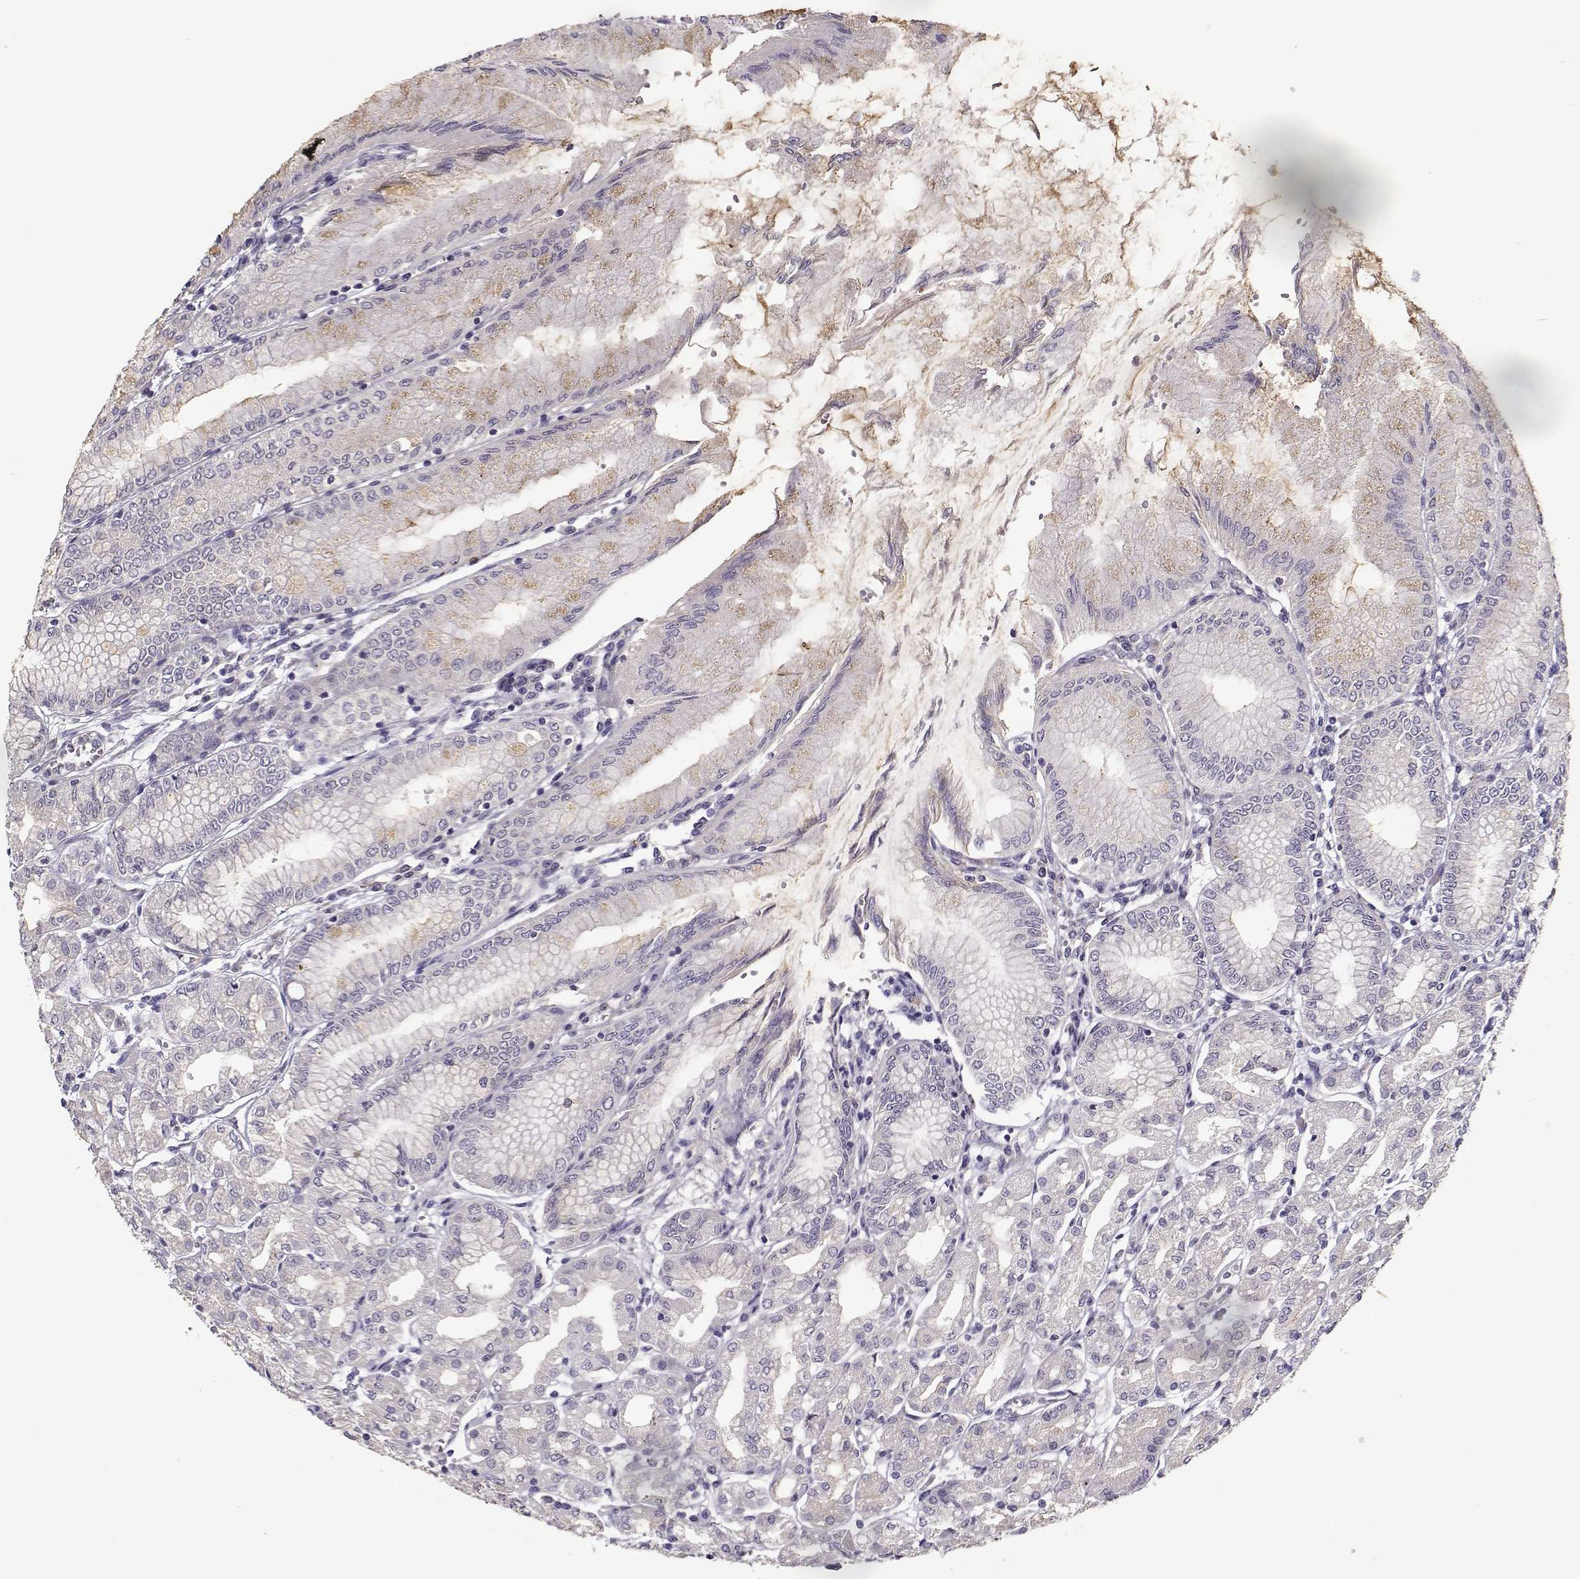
{"staining": {"intensity": "negative", "quantity": "none", "location": "none"}, "tissue": "stomach", "cell_type": "Glandular cells", "image_type": "normal", "snomed": [{"axis": "morphology", "description": "Normal tissue, NOS"}, {"axis": "topography", "description": "Skeletal muscle"}, {"axis": "topography", "description": "Stomach"}], "caption": "Protein analysis of unremarkable stomach demonstrates no significant positivity in glandular cells.", "gene": "TMEM145", "patient": {"sex": "female", "age": 57}}